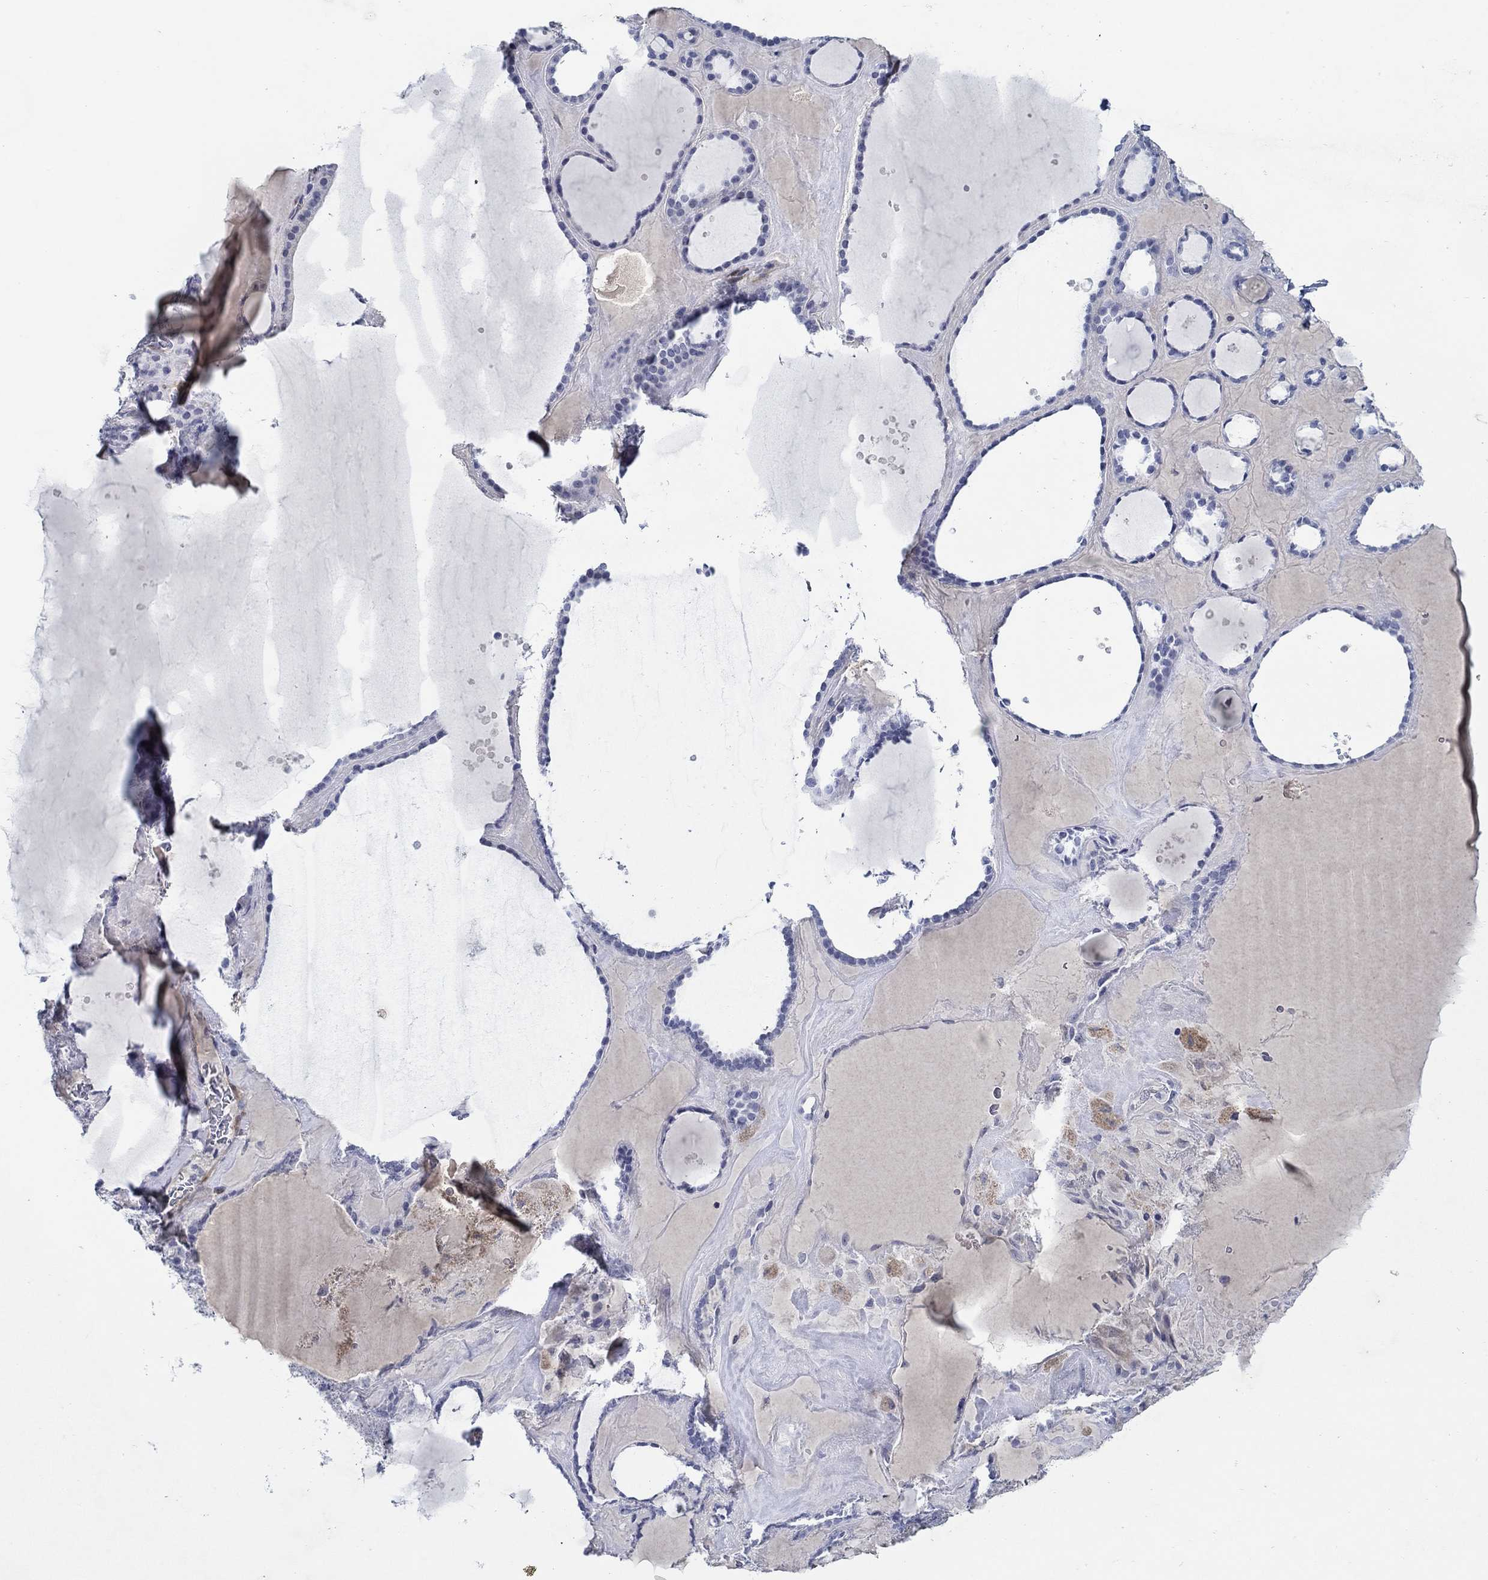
{"staining": {"intensity": "negative", "quantity": "none", "location": "none"}, "tissue": "thyroid gland", "cell_type": "Glandular cells", "image_type": "normal", "snomed": [{"axis": "morphology", "description": "Normal tissue, NOS"}, {"axis": "topography", "description": "Thyroid gland"}], "caption": "Immunohistochemical staining of benign thyroid gland demonstrates no significant positivity in glandular cells. (DAB (3,3'-diaminobenzidine) immunohistochemistry visualized using brightfield microscopy, high magnification).", "gene": "MC2R", "patient": {"sex": "male", "age": 63}}